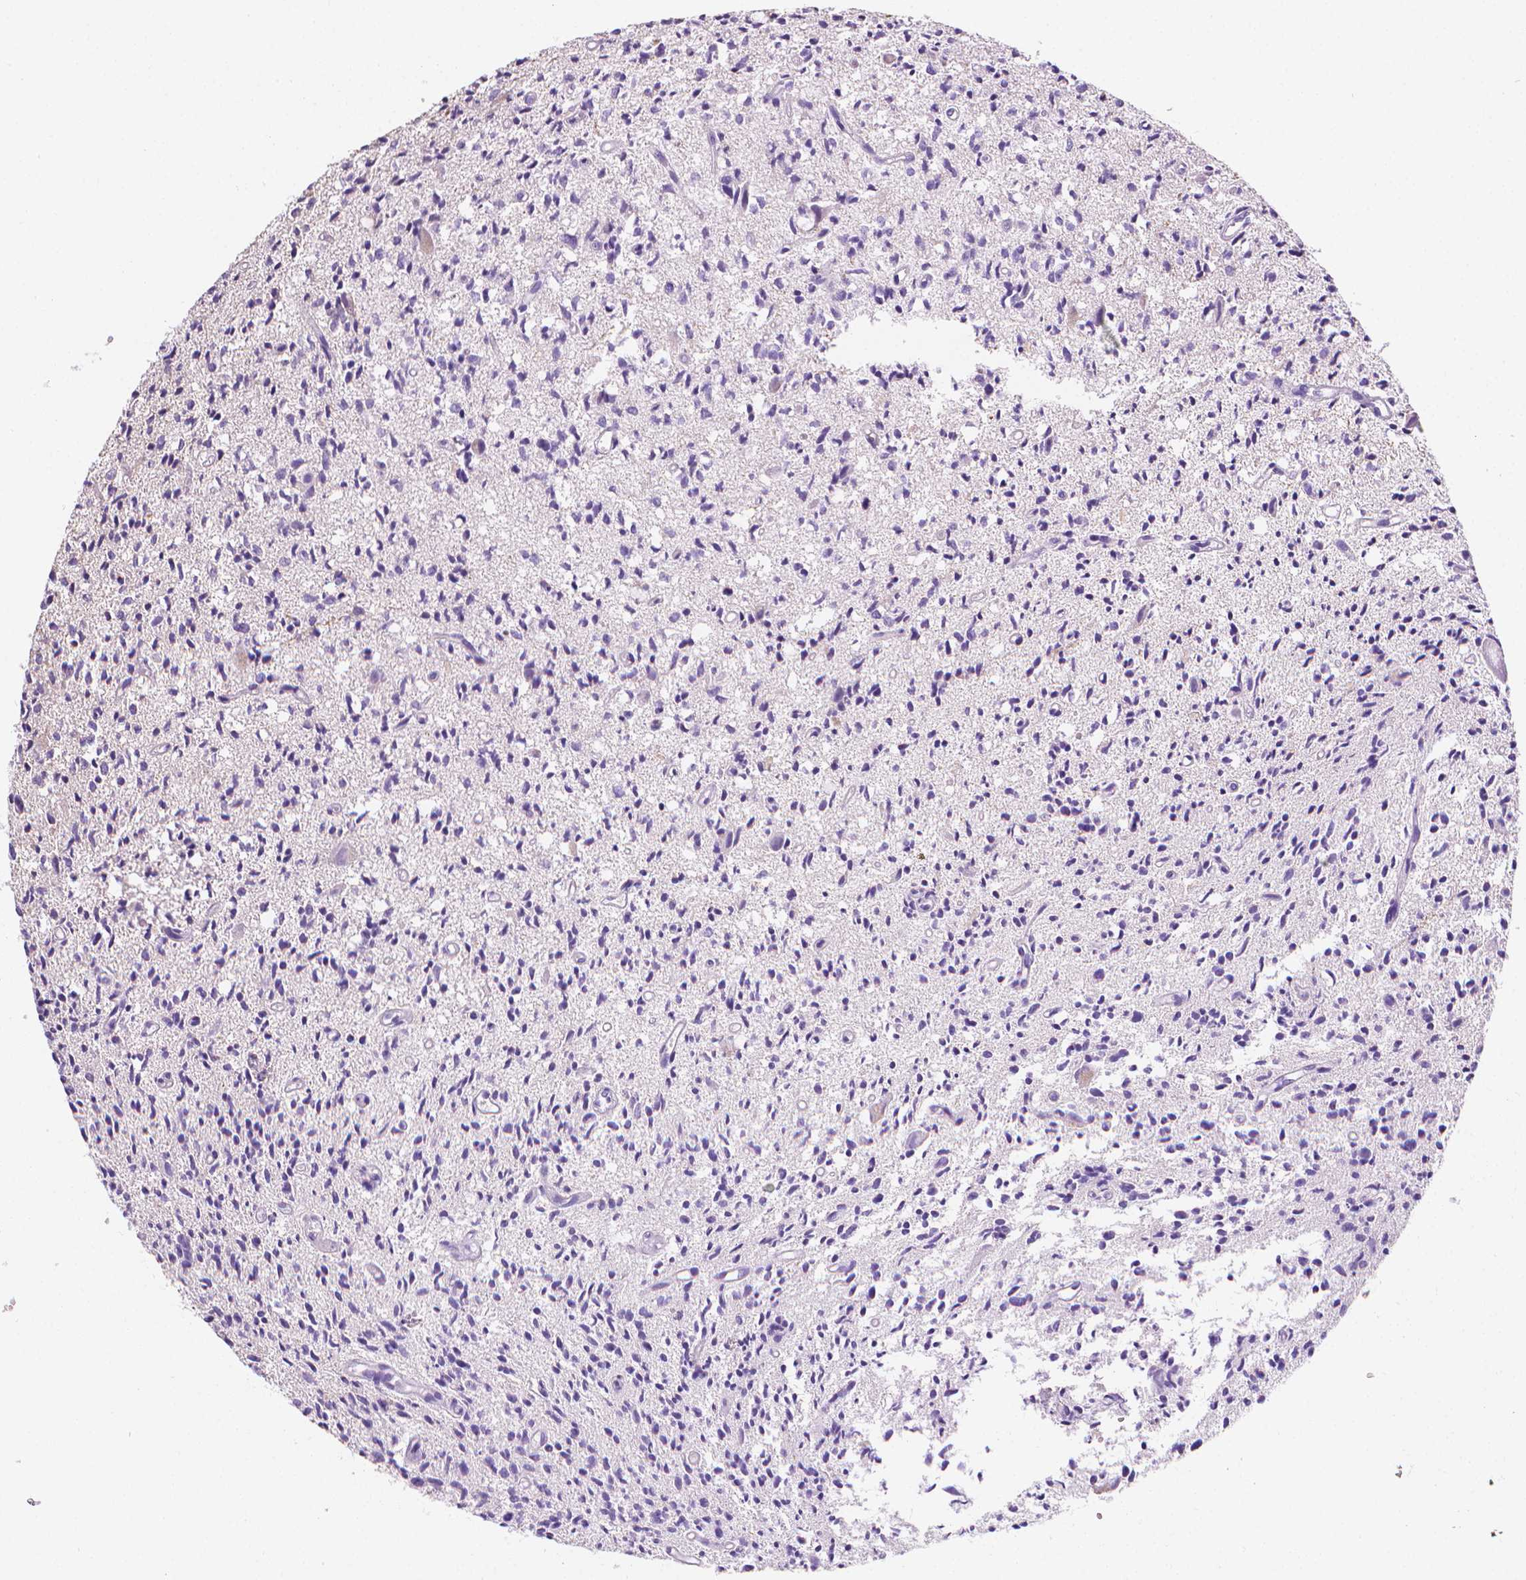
{"staining": {"intensity": "negative", "quantity": "none", "location": "none"}, "tissue": "glioma", "cell_type": "Tumor cells", "image_type": "cancer", "snomed": [{"axis": "morphology", "description": "Glioma, malignant, Low grade"}, {"axis": "topography", "description": "Brain"}], "caption": "A histopathology image of human malignant glioma (low-grade) is negative for staining in tumor cells.", "gene": "FASN", "patient": {"sex": "male", "age": 64}}